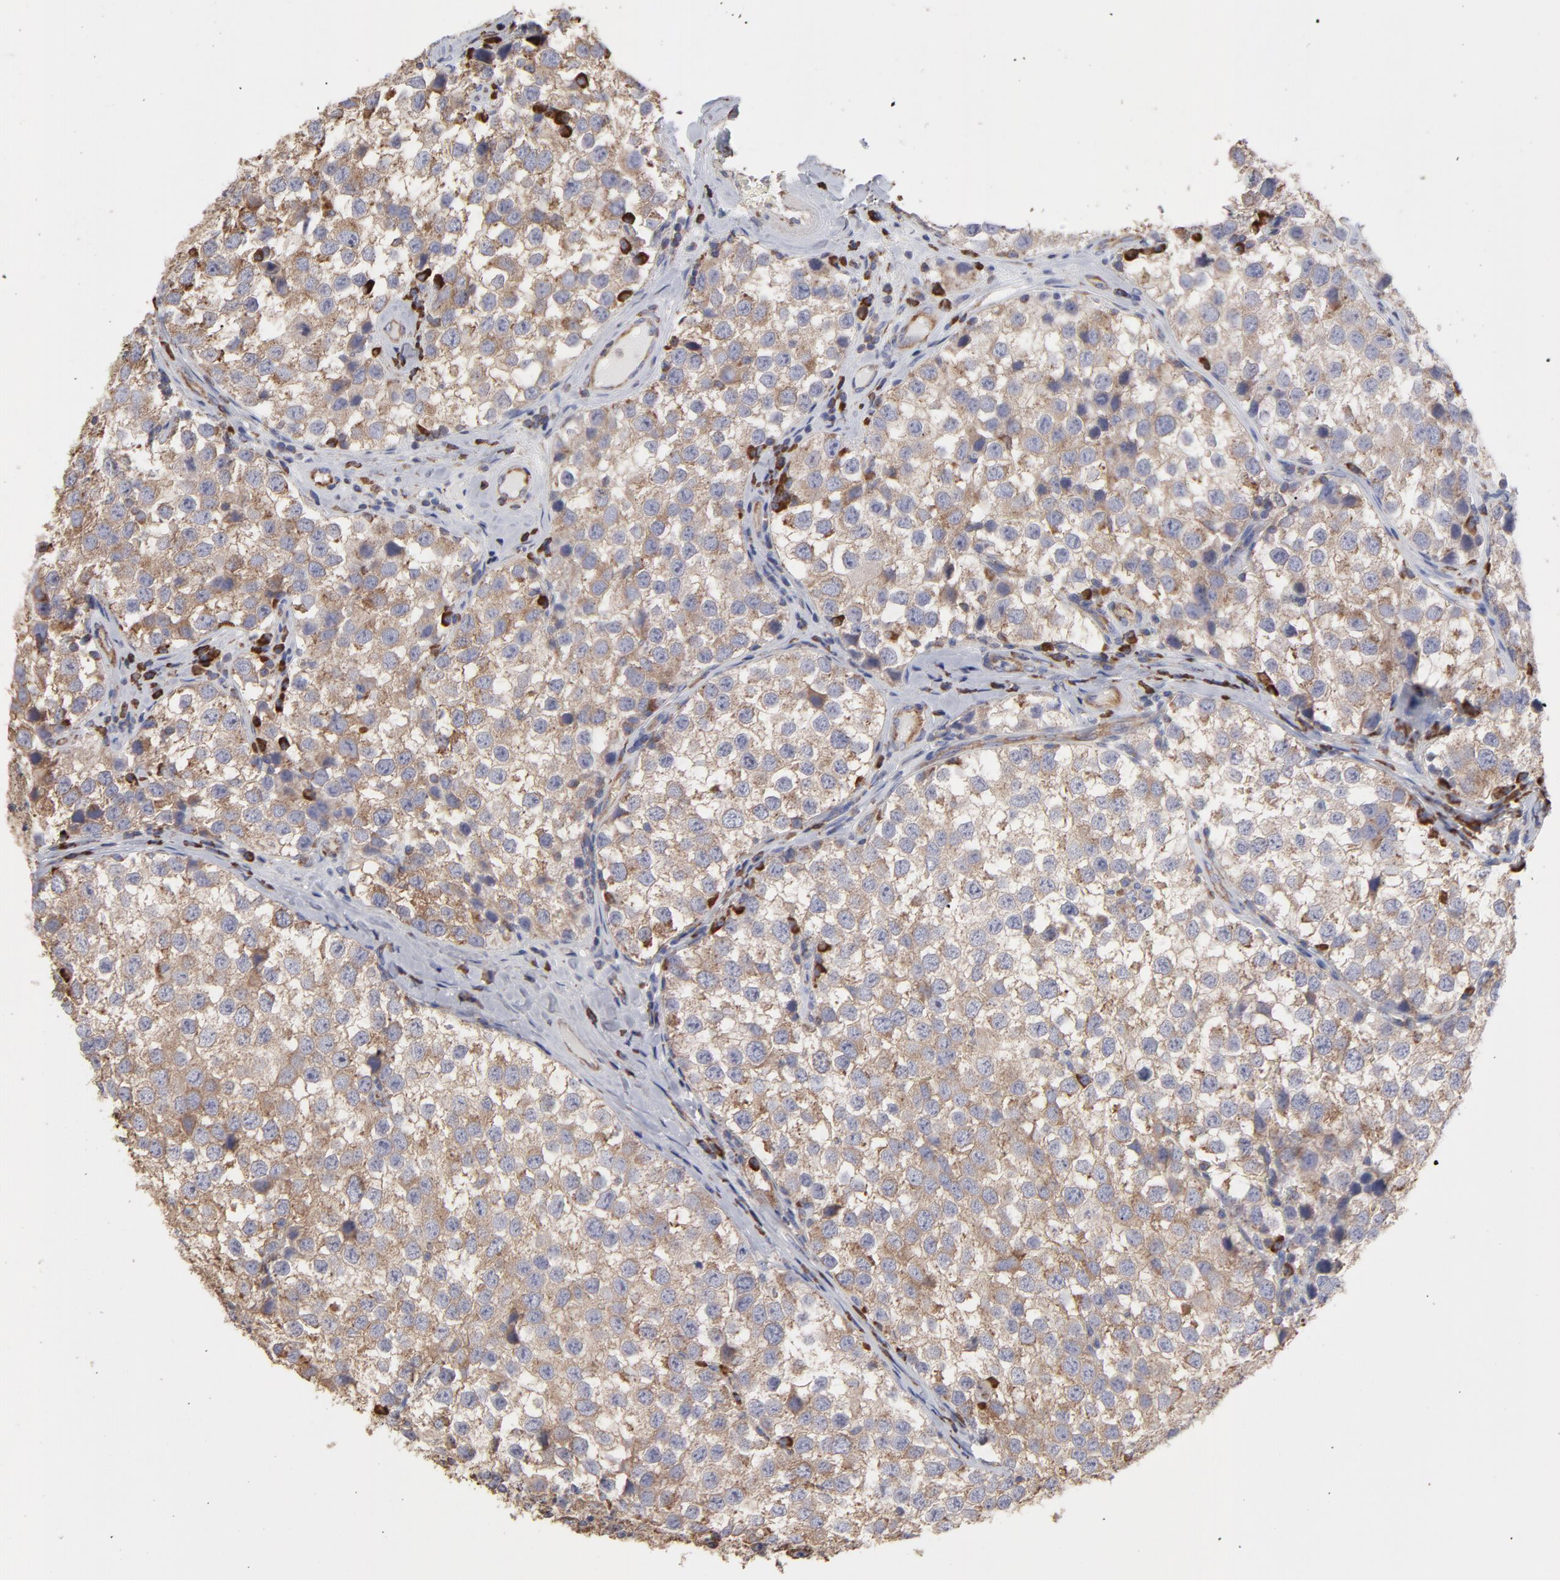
{"staining": {"intensity": "weak", "quantity": ">75%", "location": "cytoplasmic/membranous"}, "tissue": "testis cancer", "cell_type": "Tumor cells", "image_type": "cancer", "snomed": [{"axis": "morphology", "description": "Seminoma, NOS"}, {"axis": "topography", "description": "Testis"}], "caption": "Immunohistochemical staining of testis seminoma demonstrates low levels of weak cytoplasmic/membranous protein positivity in about >75% of tumor cells.", "gene": "RPL3", "patient": {"sex": "male", "age": 39}}